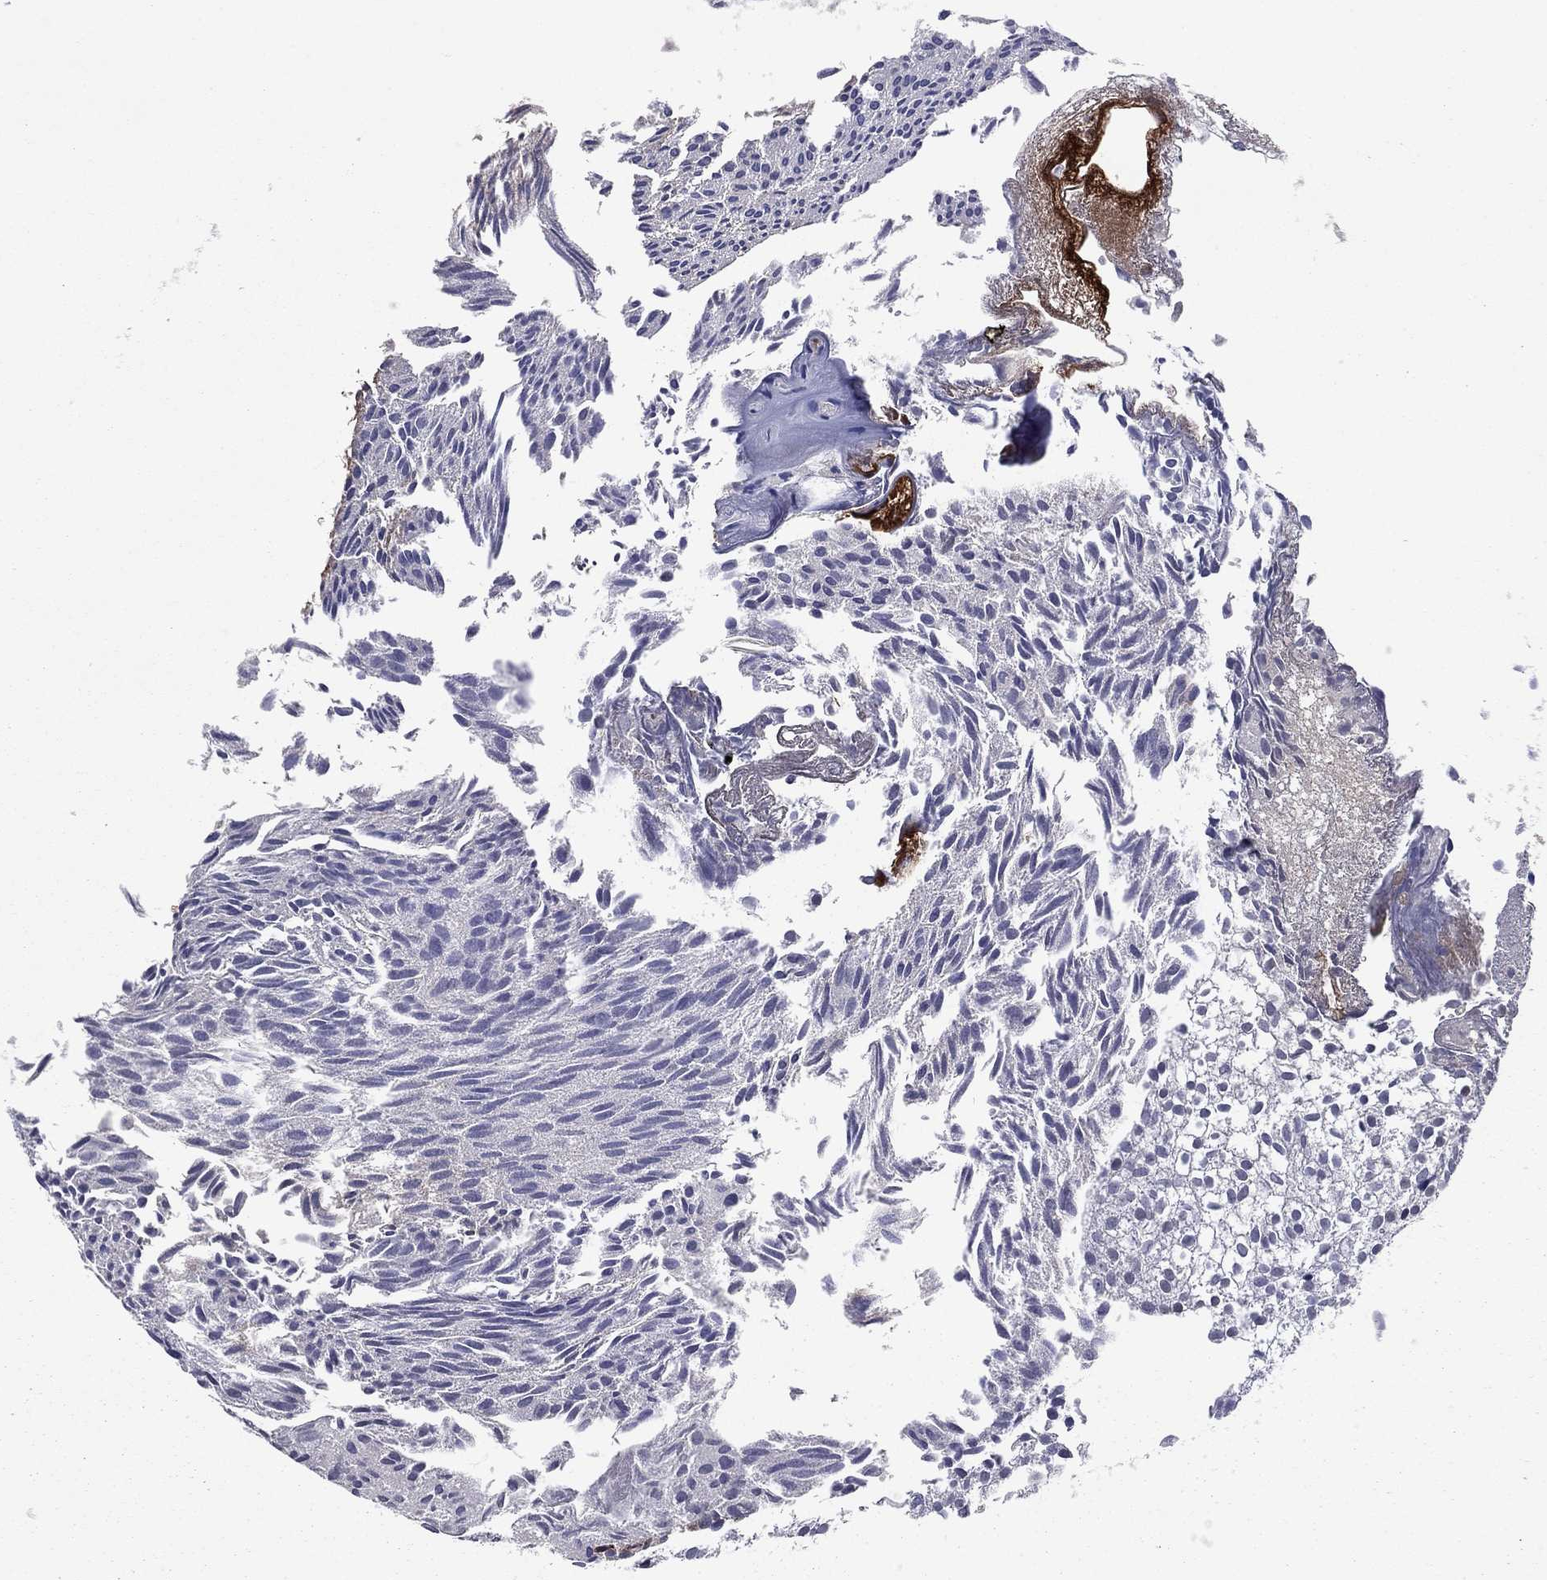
{"staining": {"intensity": "negative", "quantity": "none", "location": "none"}, "tissue": "urothelial cancer", "cell_type": "Tumor cells", "image_type": "cancer", "snomed": [{"axis": "morphology", "description": "Urothelial carcinoma, Low grade"}, {"axis": "topography", "description": "Urinary bladder"}], "caption": "An IHC image of low-grade urothelial carcinoma is shown. There is no staining in tumor cells of low-grade urothelial carcinoma. The staining is performed using DAB brown chromogen with nuclei counter-stained in using hematoxylin.", "gene": "HPX", "patient": {"sex": "male", "age": 89}}